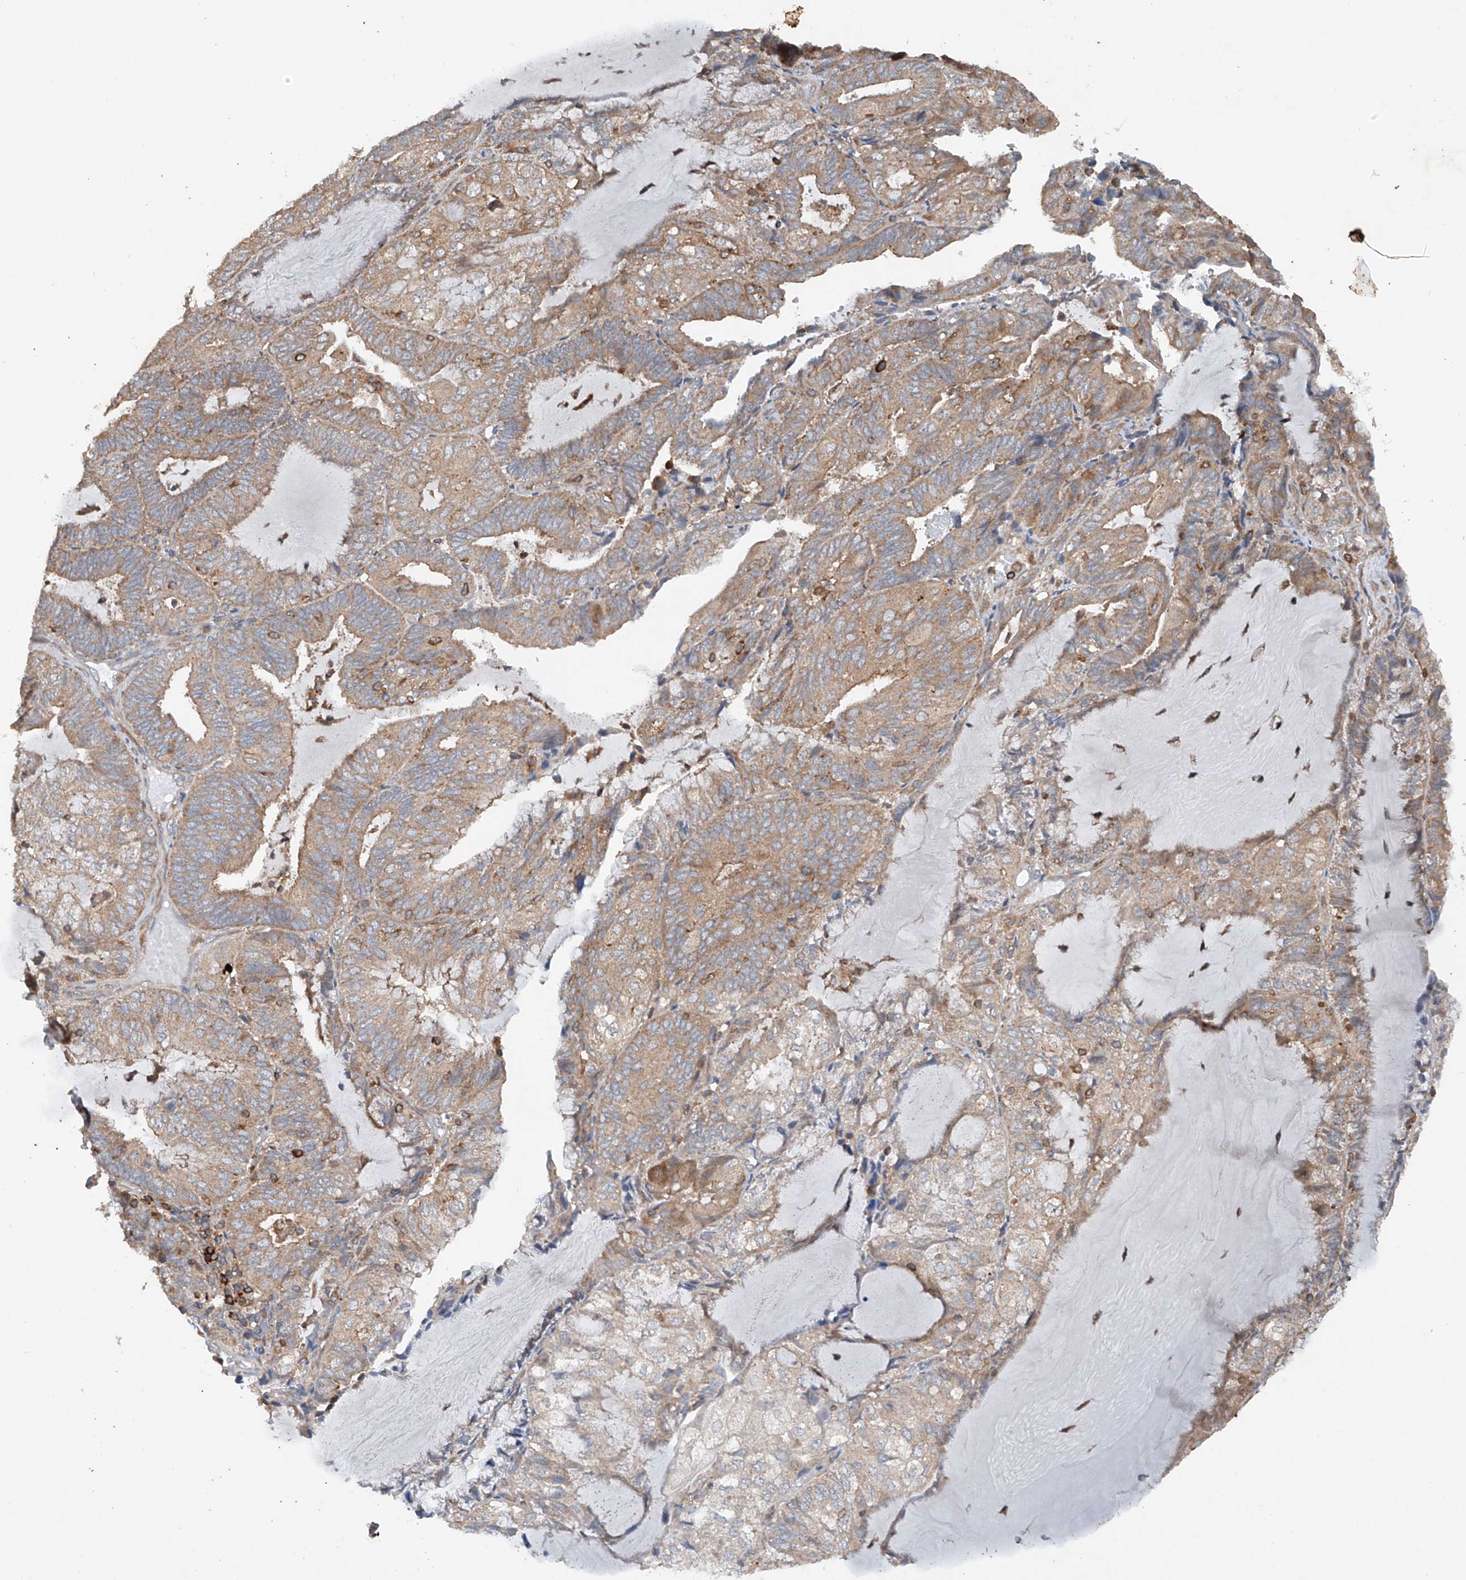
{"staining": {"intensity": "moderate", "quantity": ">75%", "location": "cytoplasmic/membranous"}, "tissue": "endometrial cancer", "cell_type": "Tumor cells", "image_type": "cancer", "snomed": [{"axis": "morphology", "description": "Adenocarcinoma, NOS"}, {"axis": "topography", "description": "Endometrium"}], "caption": "Human endometrial cancer (adenocarcinoma) stained with a brown dye exhibits moderate cytoplasmic/membranous positive positivity in about >75% of tumor cells.", "gene": "CEP85L", "patient": {"sex": "female", "age": 81}}